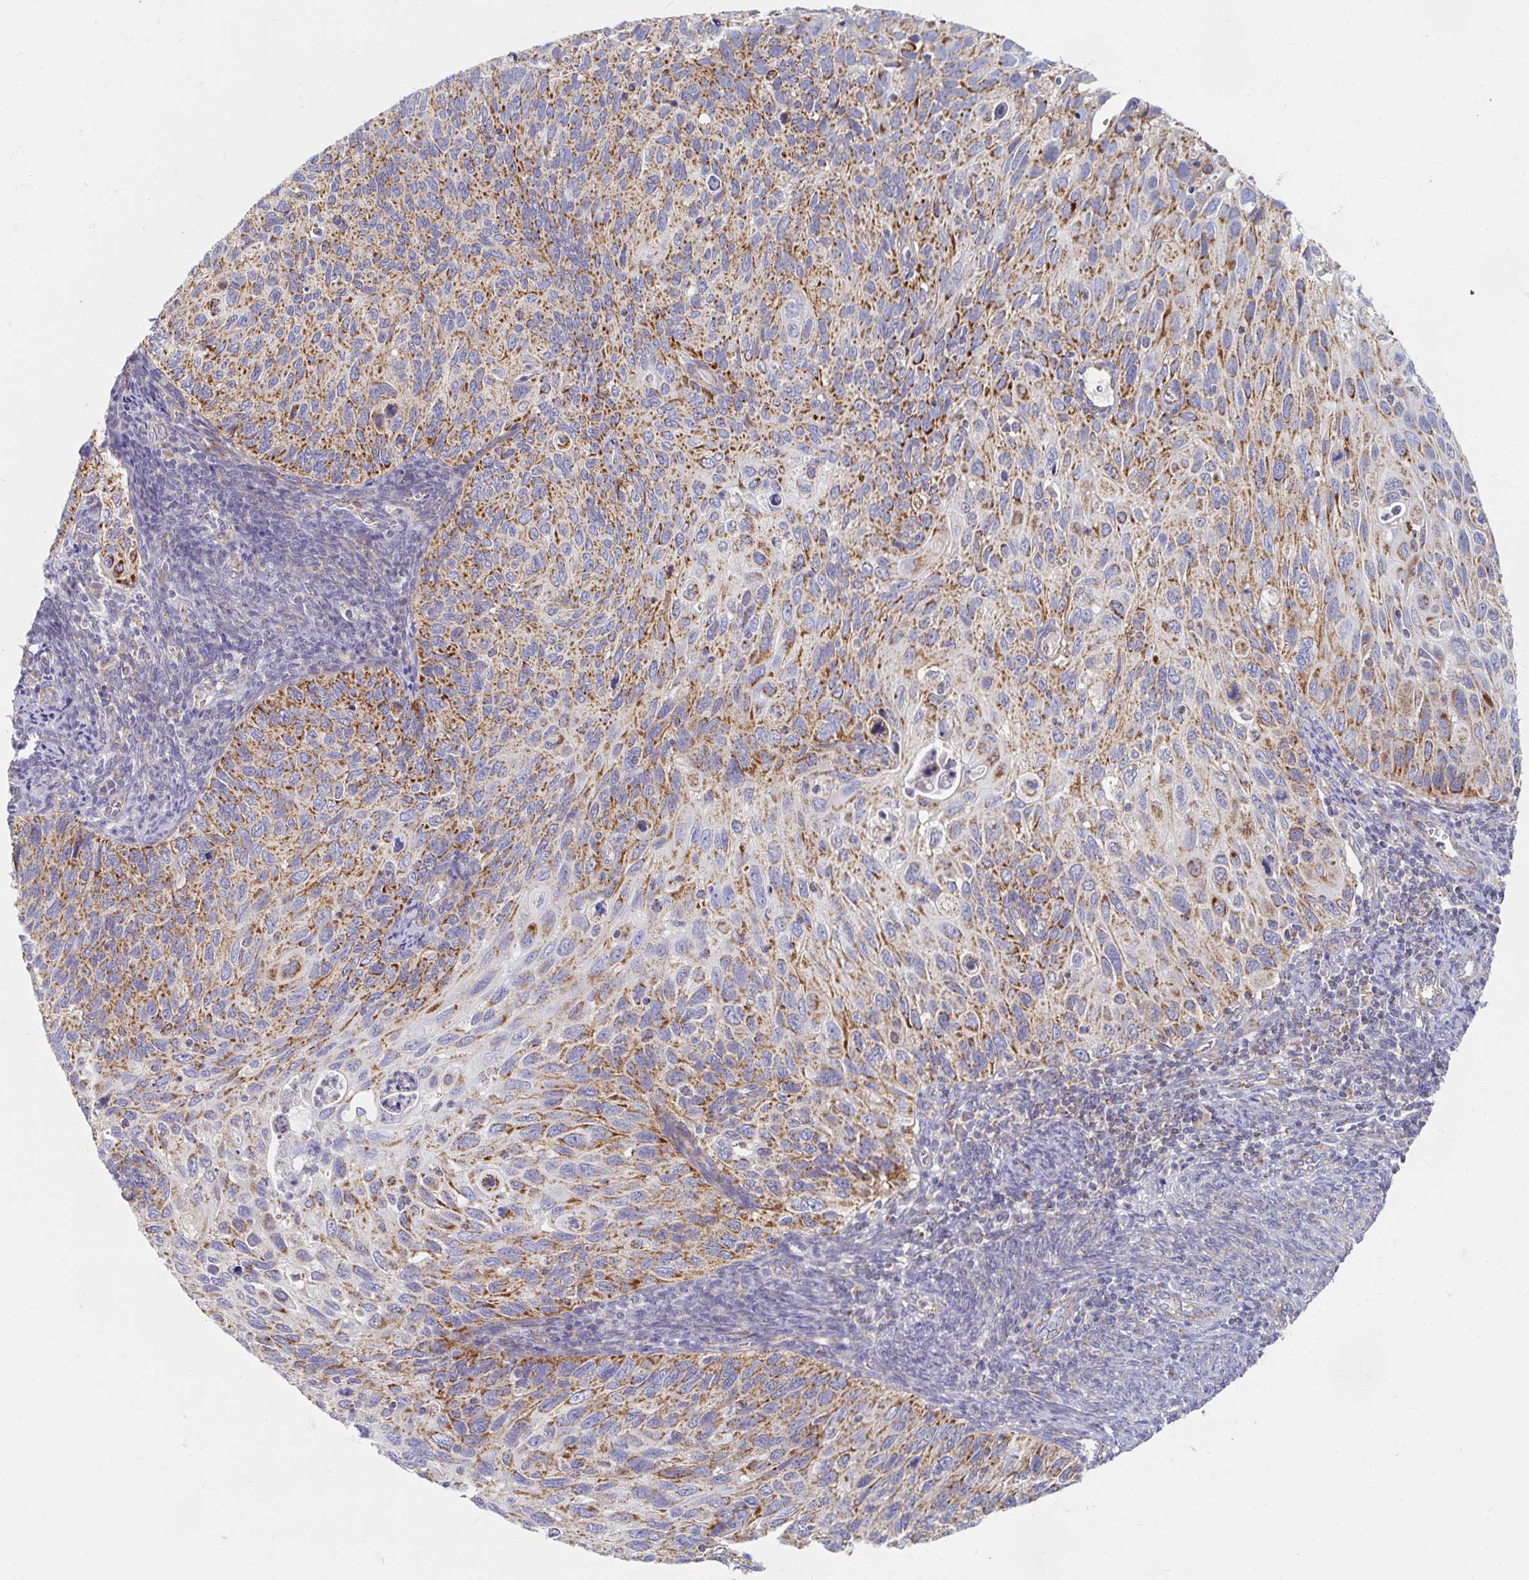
{"staining": {"intensity": "moderate", "quantity": ">75%", "location": "cytoplasmic/membranous"}, "tissue": "cervical cancer", "cell_type": "Tumor cells", "image_type": "cancer", "snomed": [{"axis": "morphology", "description": "Squamous cell carcinoma, NOS"}, {"axis": "topography", "description": "Cervix"}], "caption": "Tumor cells reveal medium levels of moderate cytoplasmic/membranous staining in approximately >75% of cells in squamous cell carcinoma (cervical). The staining was performed using DAB, with brown indicating positive protein expression. Nuclei are stained blue with hematoxylin.", "gene": "MAVS", "patient": {"sex": "female", "age": 70}}